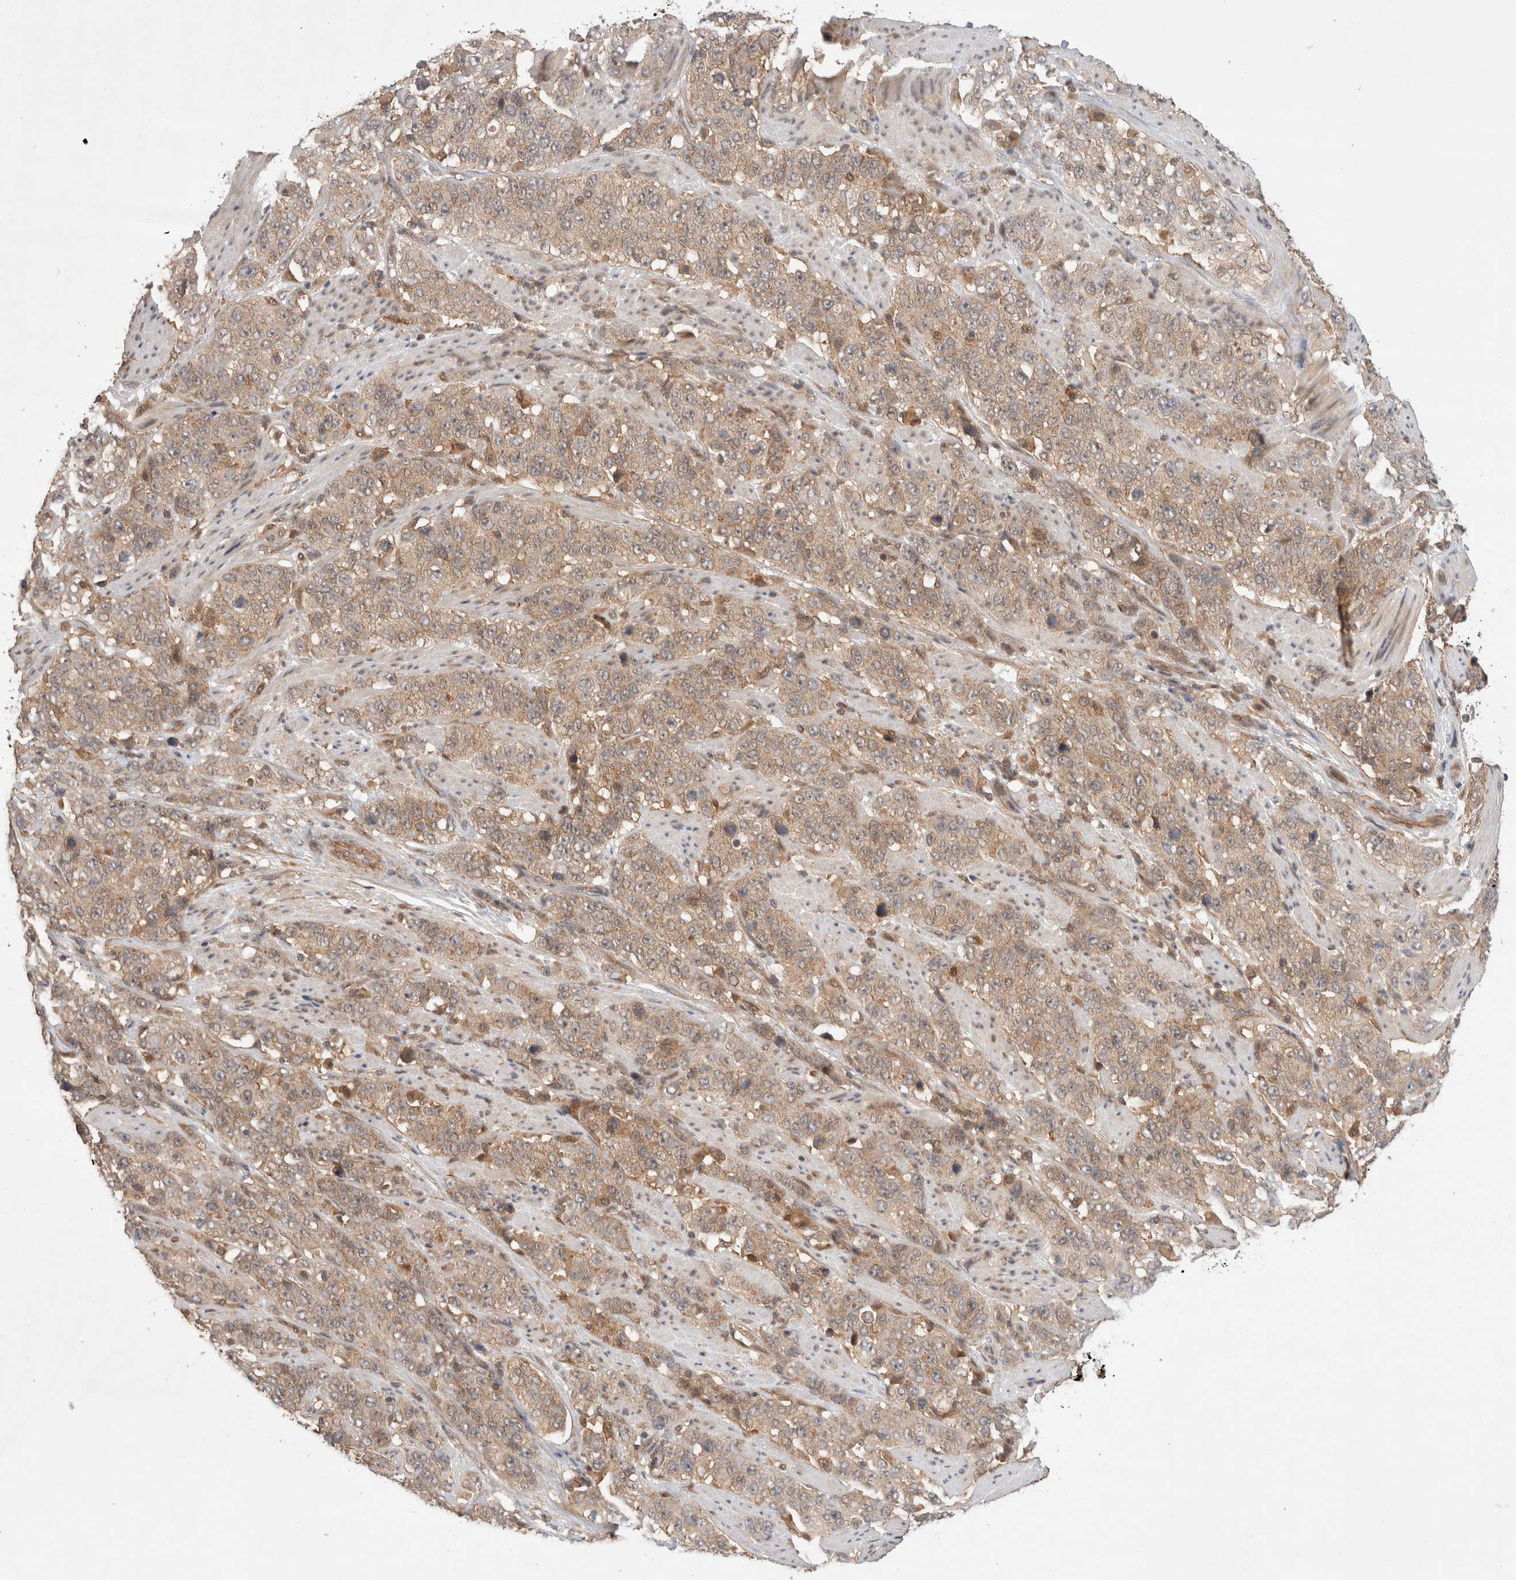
{"staining": {"intensity": "weak", "quantity": ">75%", "location": "cytoplasmic/membranous"}, "tissue": "stomach cancer", "cell_type": "Tumor cells", "image_type": "cancer", "snomed": [{"axis": "morphology", "description": "Adenocarcinoma, NOS"}, {"axis": "topography", "description": "Stomach"}], "caption": "The image displays immunohistochemical staining of stomach cancer (adenocarcinoma). There is weak cytoplasmic/membranous staining is seen in about >75% of tumor cells.", "gene": "SIKE1", "patient": {"sex": "male", "age": 48}}